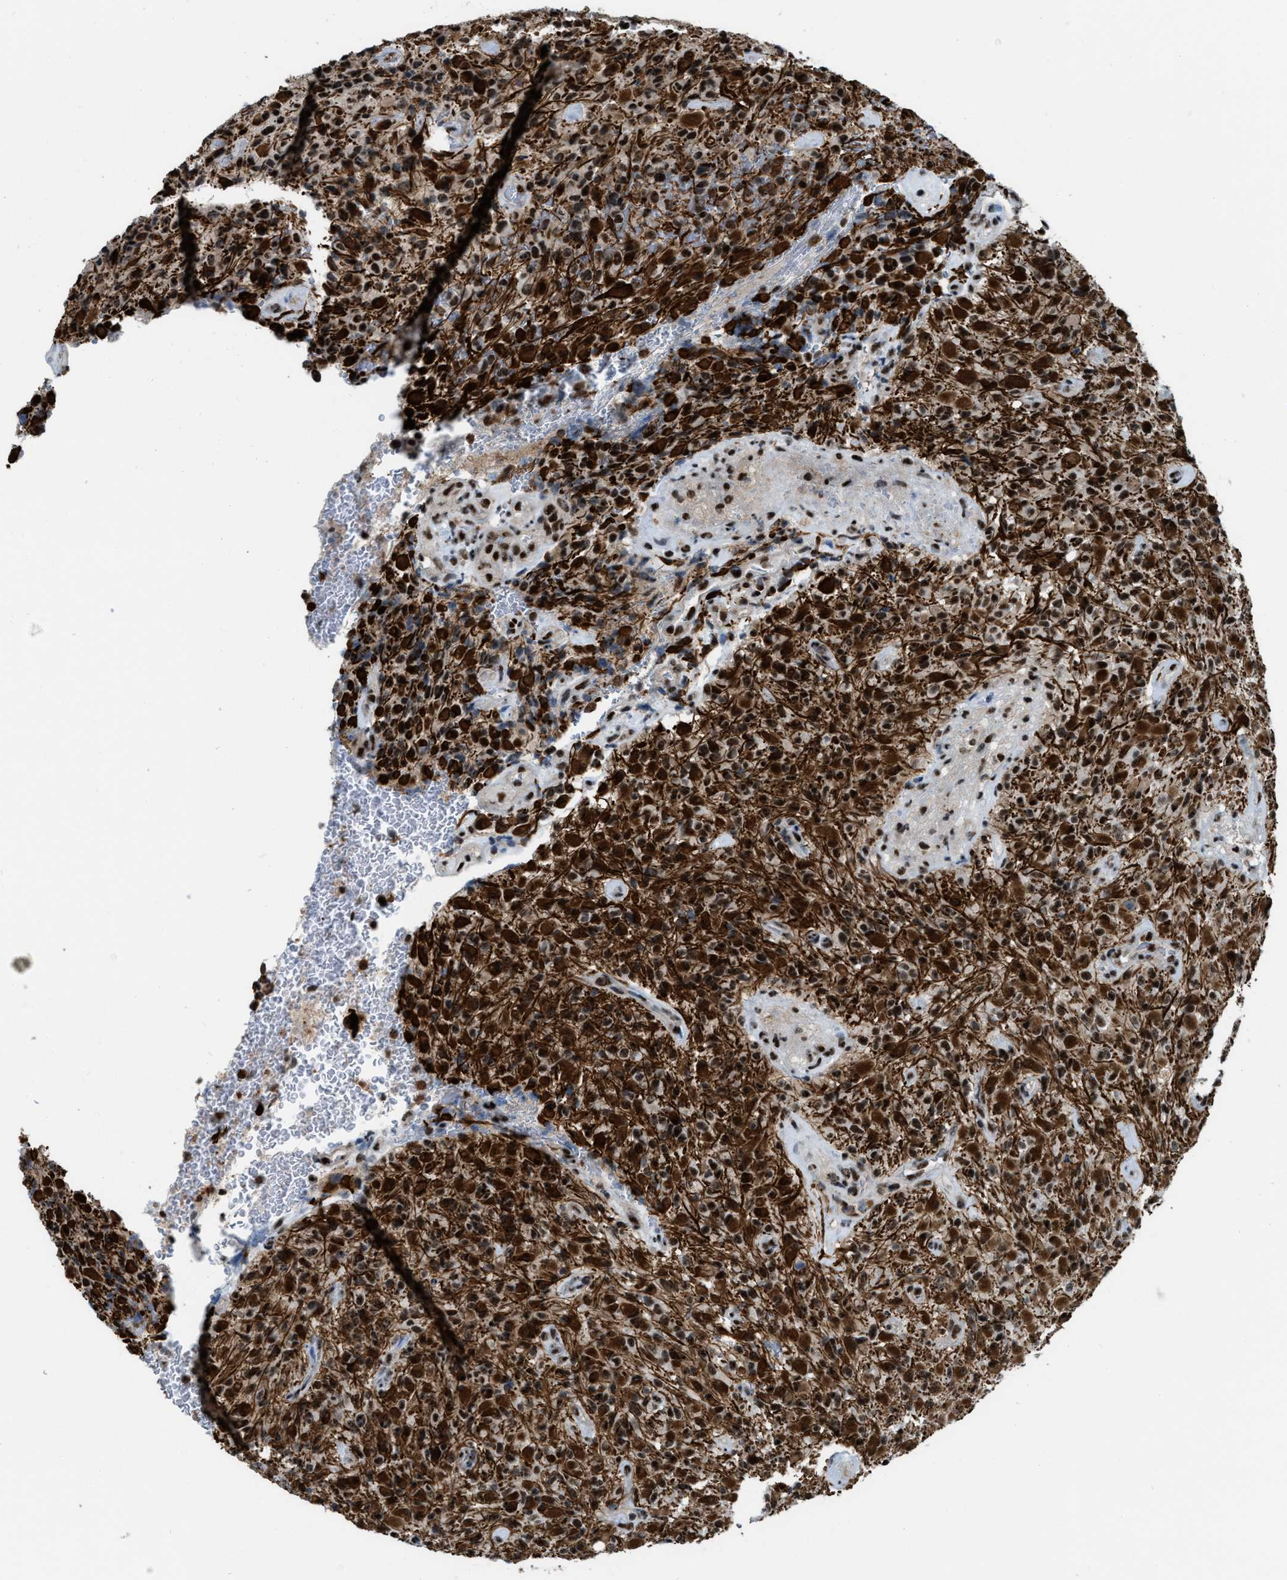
{"staining": {"intensity": "strong", "quantity": ">75%", "location": "cytoplasmic/membranous,nuclear"}, "tissue": "glioma", "cell_type": "Tumor cells", "image_type": "cancer", "snomed": [{"axis": "morphology", "description": "Glioma, malignant, High grade"}, {"axis": "topography", "description": "Brain"}], "caption": "Immunohistochemical staining of glioma exhibits strong cytoplasmic/membranous and nuclear protein expression in about >75% of tumor cells.", "gene": "NUMA1", "patient": {"sex": "male", "age": 71}}